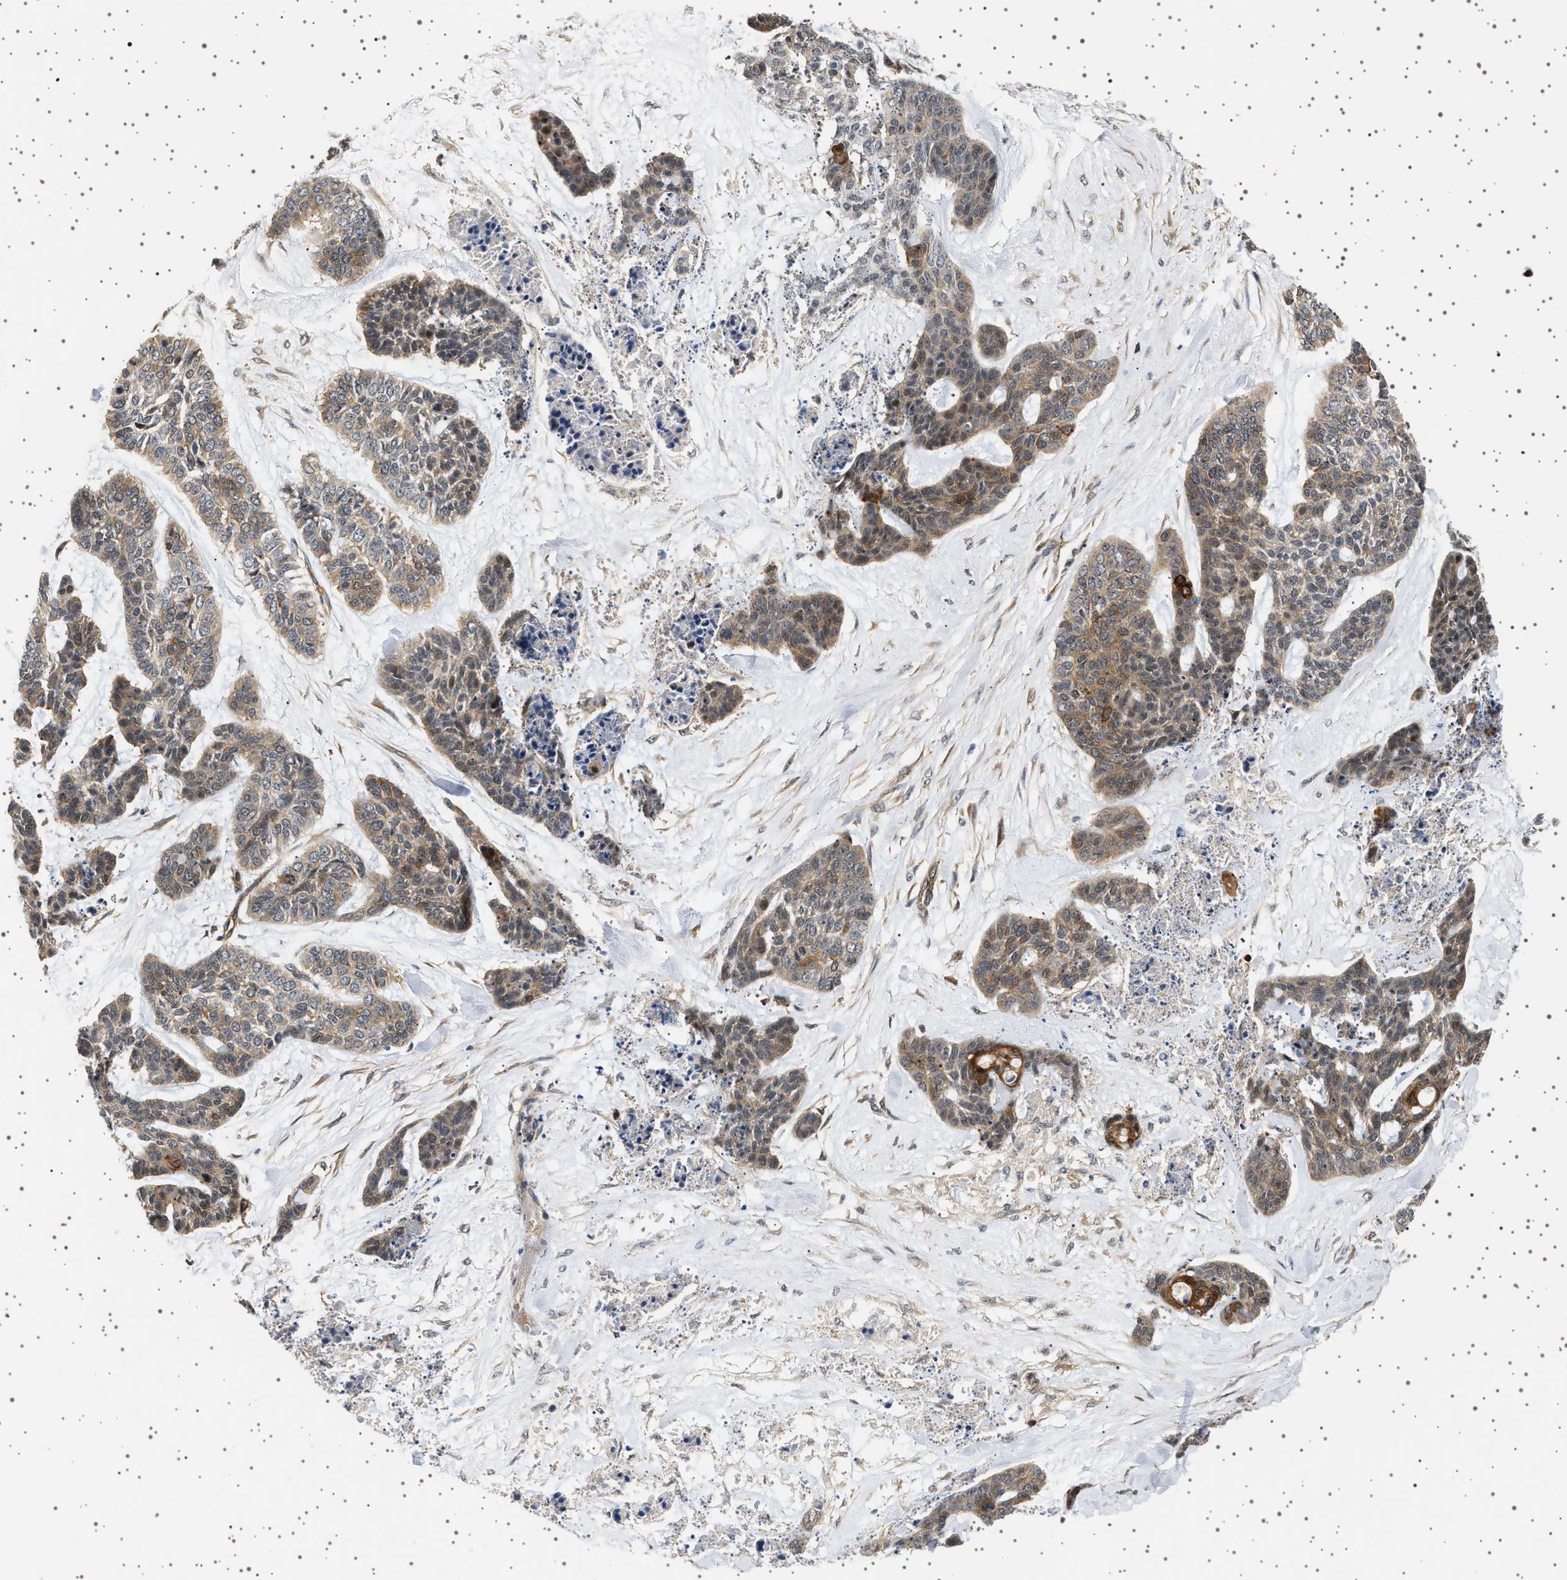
{"staining": {"intensity": "moderate", "quantity": ">75%", "location": "cytoplasmic/membranous"}, "tissue": "skin cancer", "cell_type": "Tumor cells", "image_type": "cancer", "snomed": [{"axis": "morphology", "description": "Basal cell carcinoma"}, {"axis": "topography", "description": "Skin"}], "caption": "A histopathology image of skin basal cell carcinoma stained for a protein shows moderate cytoplasmic/membranous brown staining in tumor cells. The staining was performed using DAB (3,3'-diaminobenzidine) to visualize the protein expression in brown, while the nuclei were stained in blue with hematoxylin (Magnification: 20x).", "gene": "BAG3", "patient": {"sex": "female", "age": 64}}